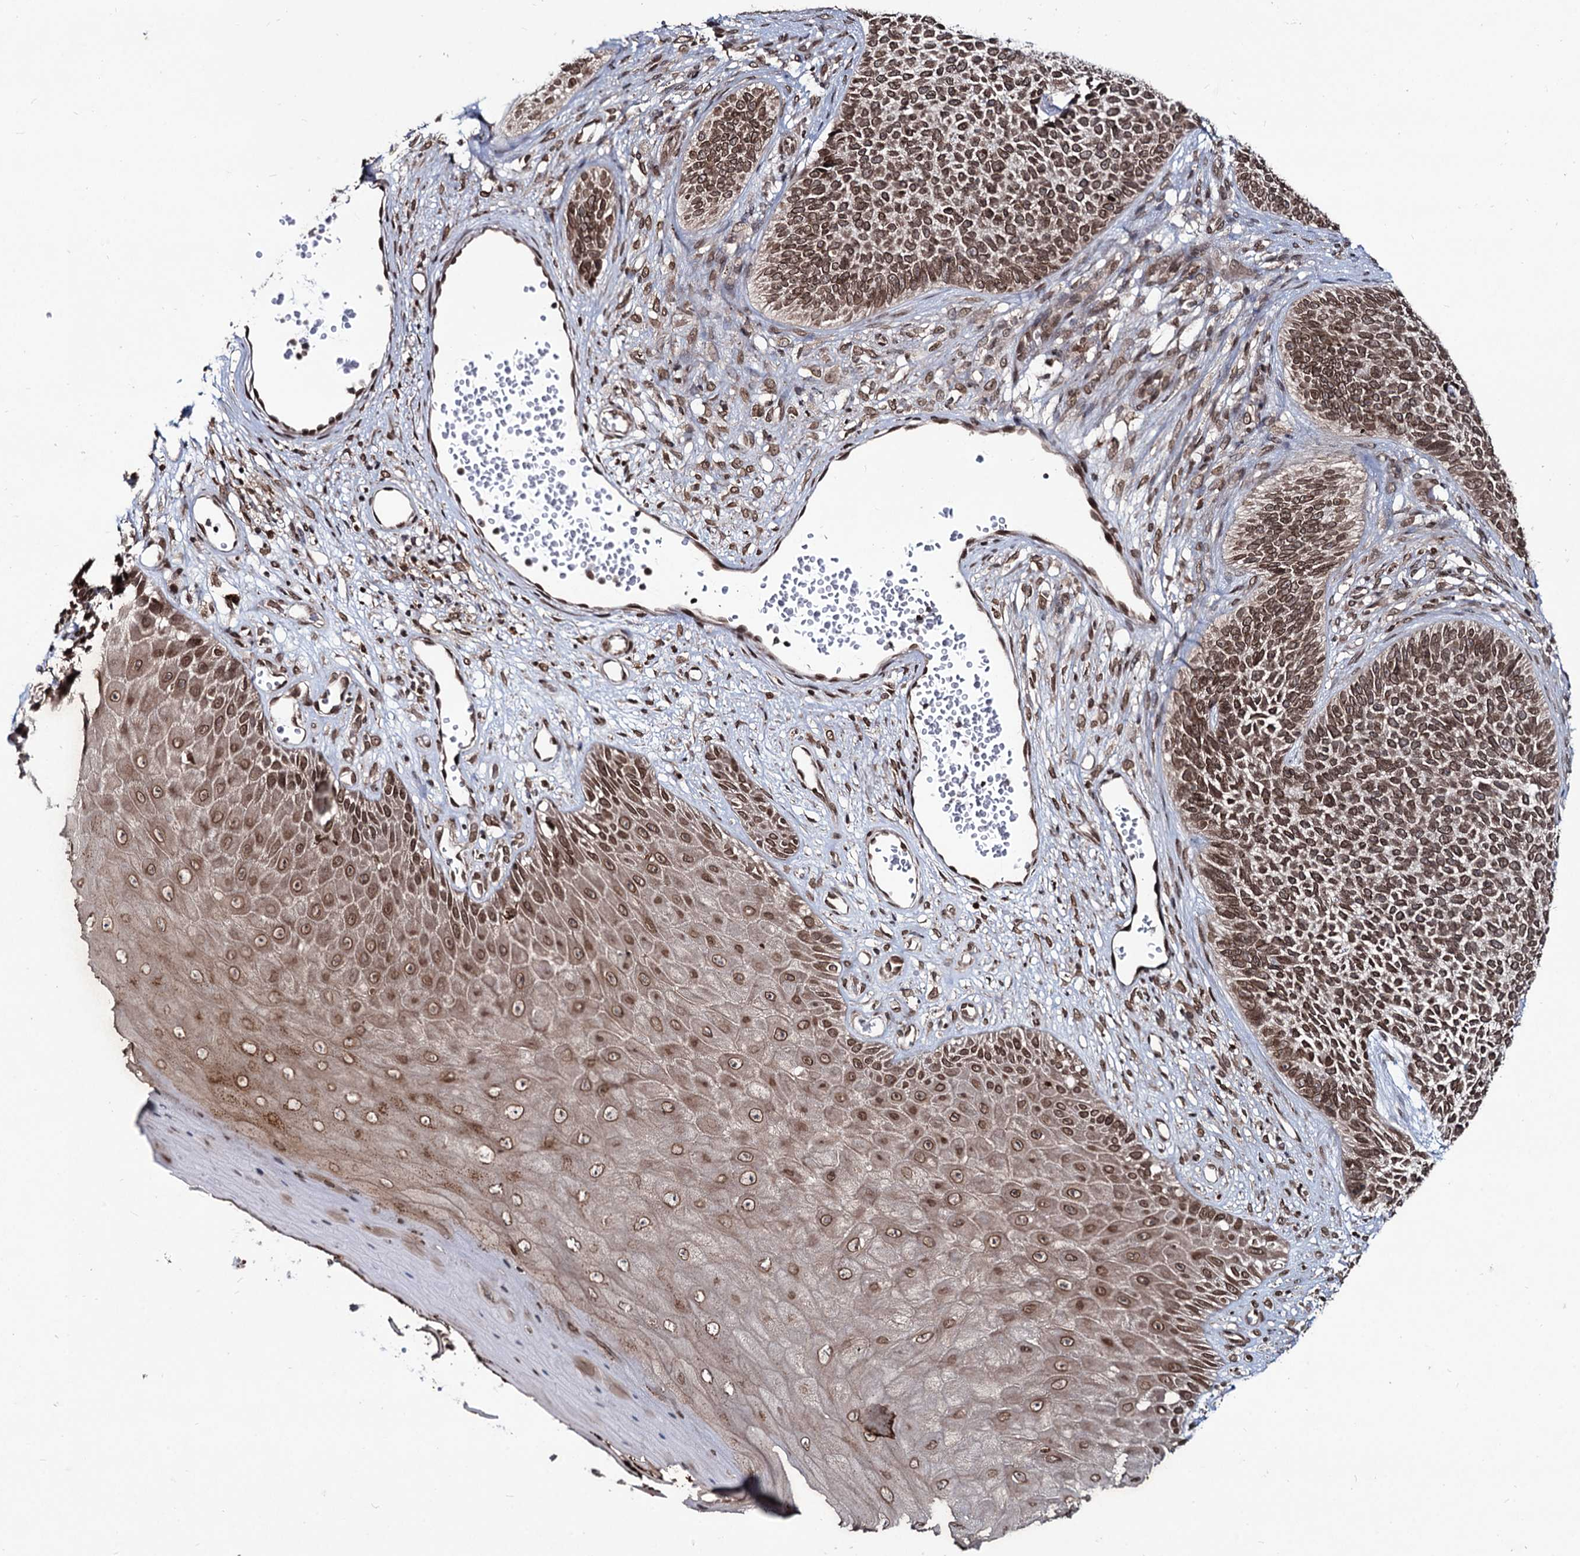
{"staining": {"intensity": "strong", "quantity": ">75%", "location": "cytoplasmic/membranous,nuclear"}, "tissue": "skin cancer", "cell_type": "Tumor cells", "image_type": "cancer", "snomed": [{"axis": "morphology", "description": "Basal cell carcinoma"}, {"axis": "topography", "description": "Skin"}], "caption": "This image shows immunohistochemistry (IHC) staining of human skin cancer, with high strong cytoplasmic/membranous and nuclear staining in about >75% of tumor cells.", "gene": "RNF6", "patient": {"sex": "female", "age": 84}}